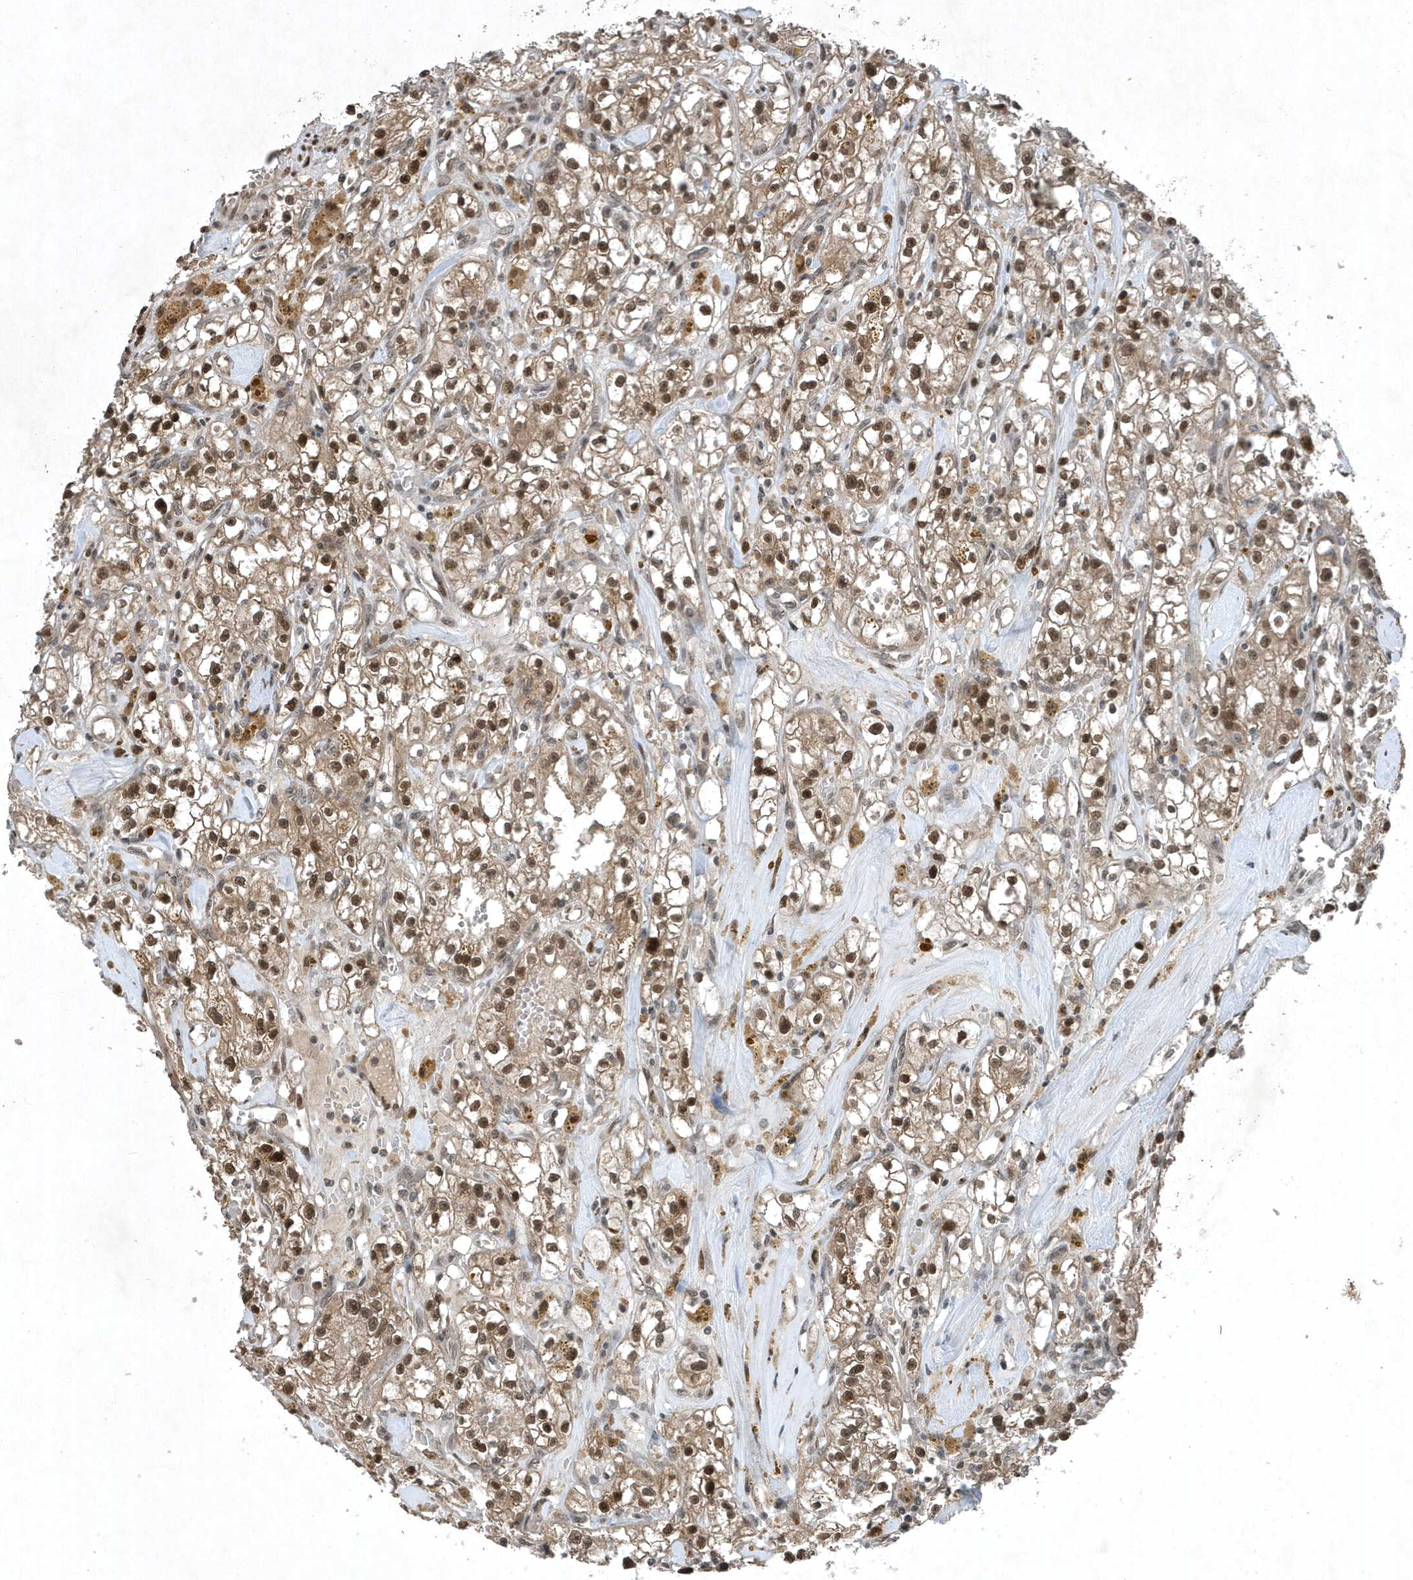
{"staining": {"intensity": "moderate", "quantity": ">75%", "location": "cytoplasmic/membranous,nuclear"}, "tissue": "renal cancer", "cell_type": "Tumor cells", "image_type": "cancer", "snomed": [{"axis": "morphology", "description": "Adenocarcinoma, NOS"}, {"axis": "topography", "description": "Kidney"}], "caption": "An immunohistochemistry (IHC) image of neoplastic tissue is shown. Protein staining in brown labels moderate cytoplasmic/membranous and nuclear positivity in adenocarcinoma (renal) within tumor cells.", "gene": "HSPA1A", "patient": {"sex": "male", "age": 56}}